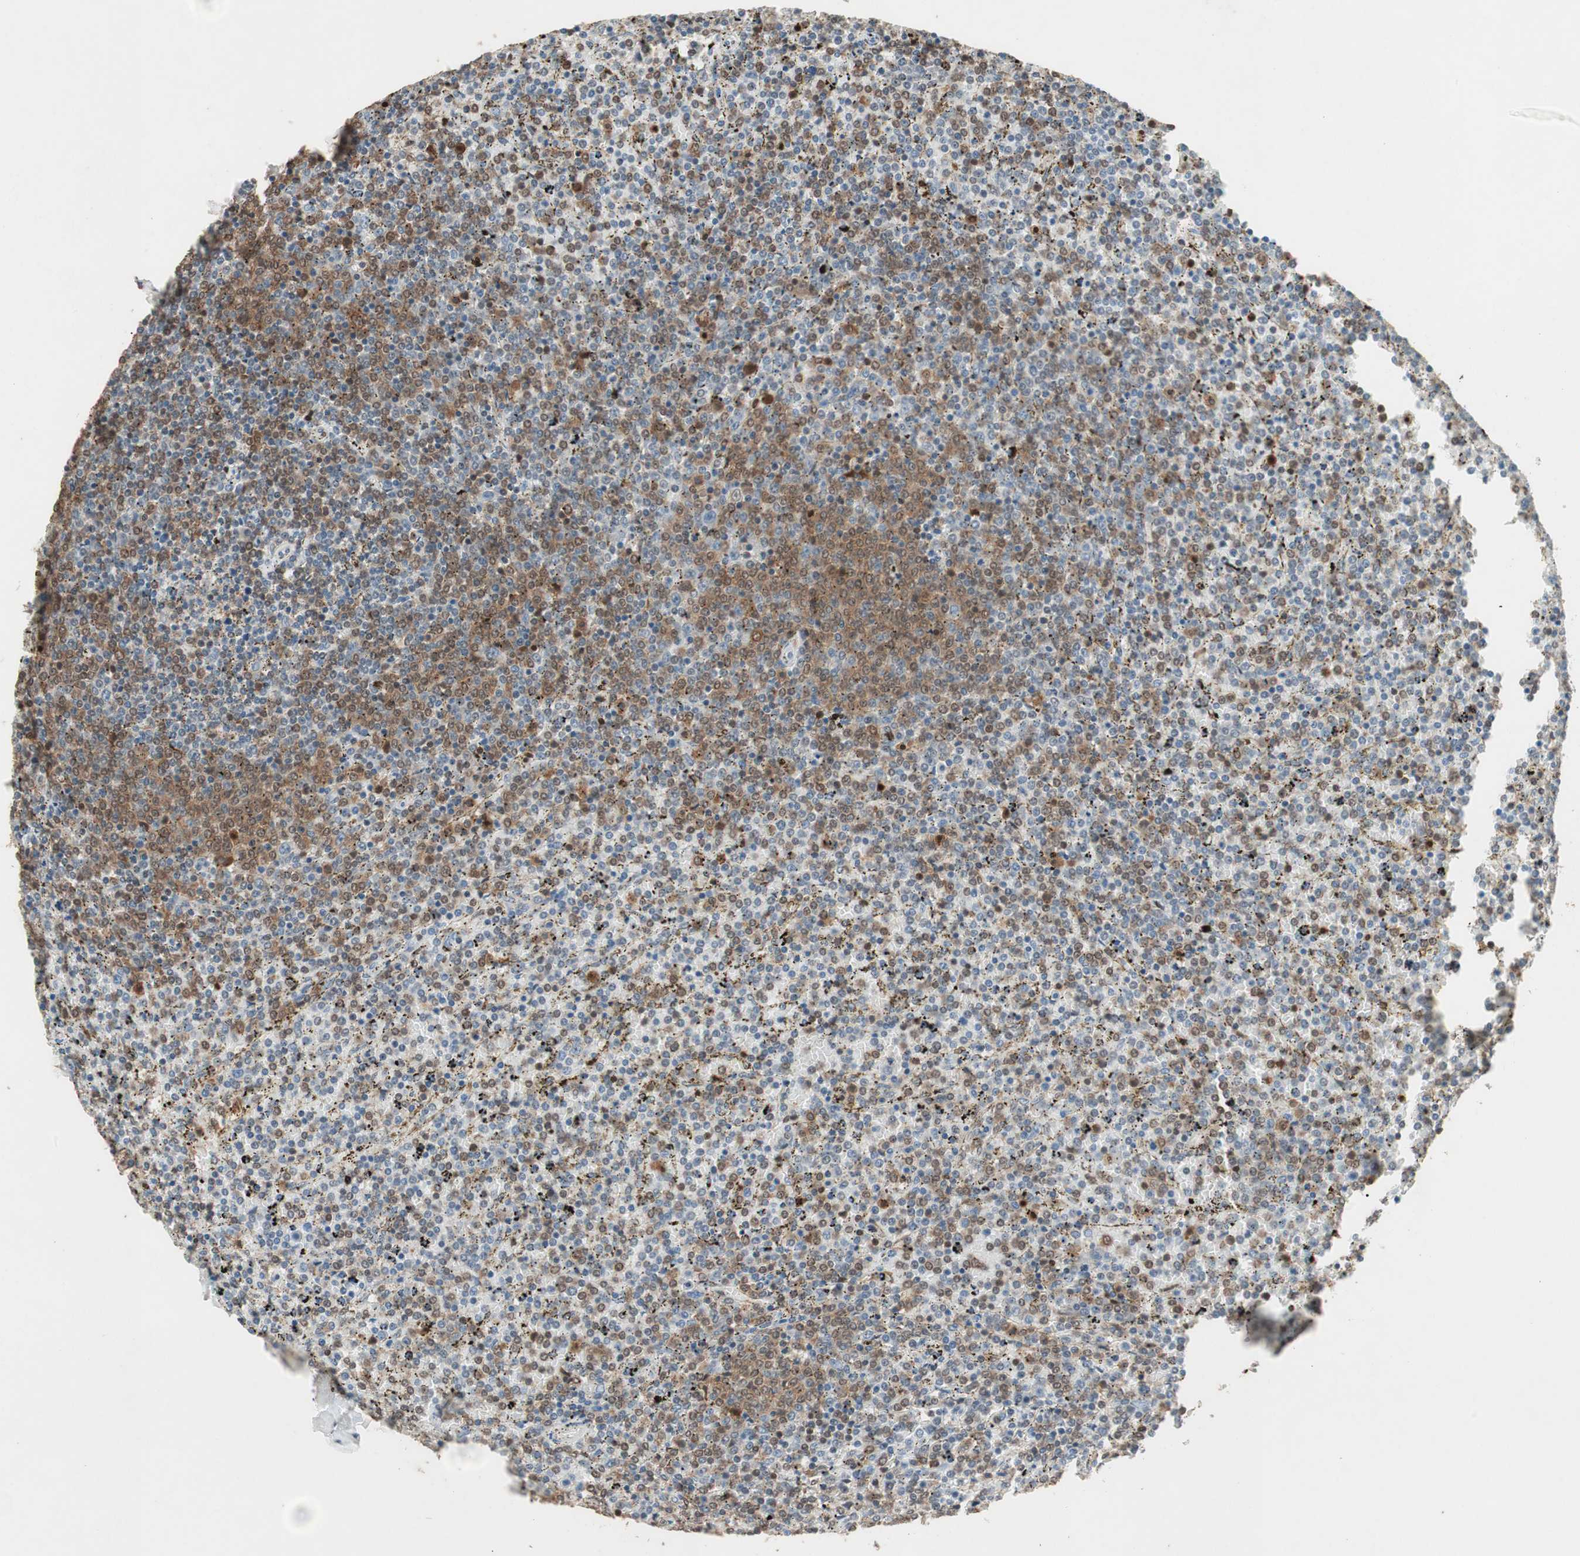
{"staining": {"intensity": "moderate", "quantity": "25%-75%", "location": "cytoplasmic/membranous,nuclear"}, "tissue": "lymphoma", "cell_type": "Tumor cells", "image_type": "cancer", "snomed": [{"axis": "morphology", "description": "Malignant lymphoma, non-Hodgkin's type, Low grade"}, {"axis": "topography", "description": "Spleen"}], "caption": "Immunohistochemical staining of human lymphoma shows medium levels of moderate cytoplasmic/membranous and nuclear expression in about 25%-75% of tumor cells.", "gene": "GART", "patient": {"sex": "female", "age": 77}}